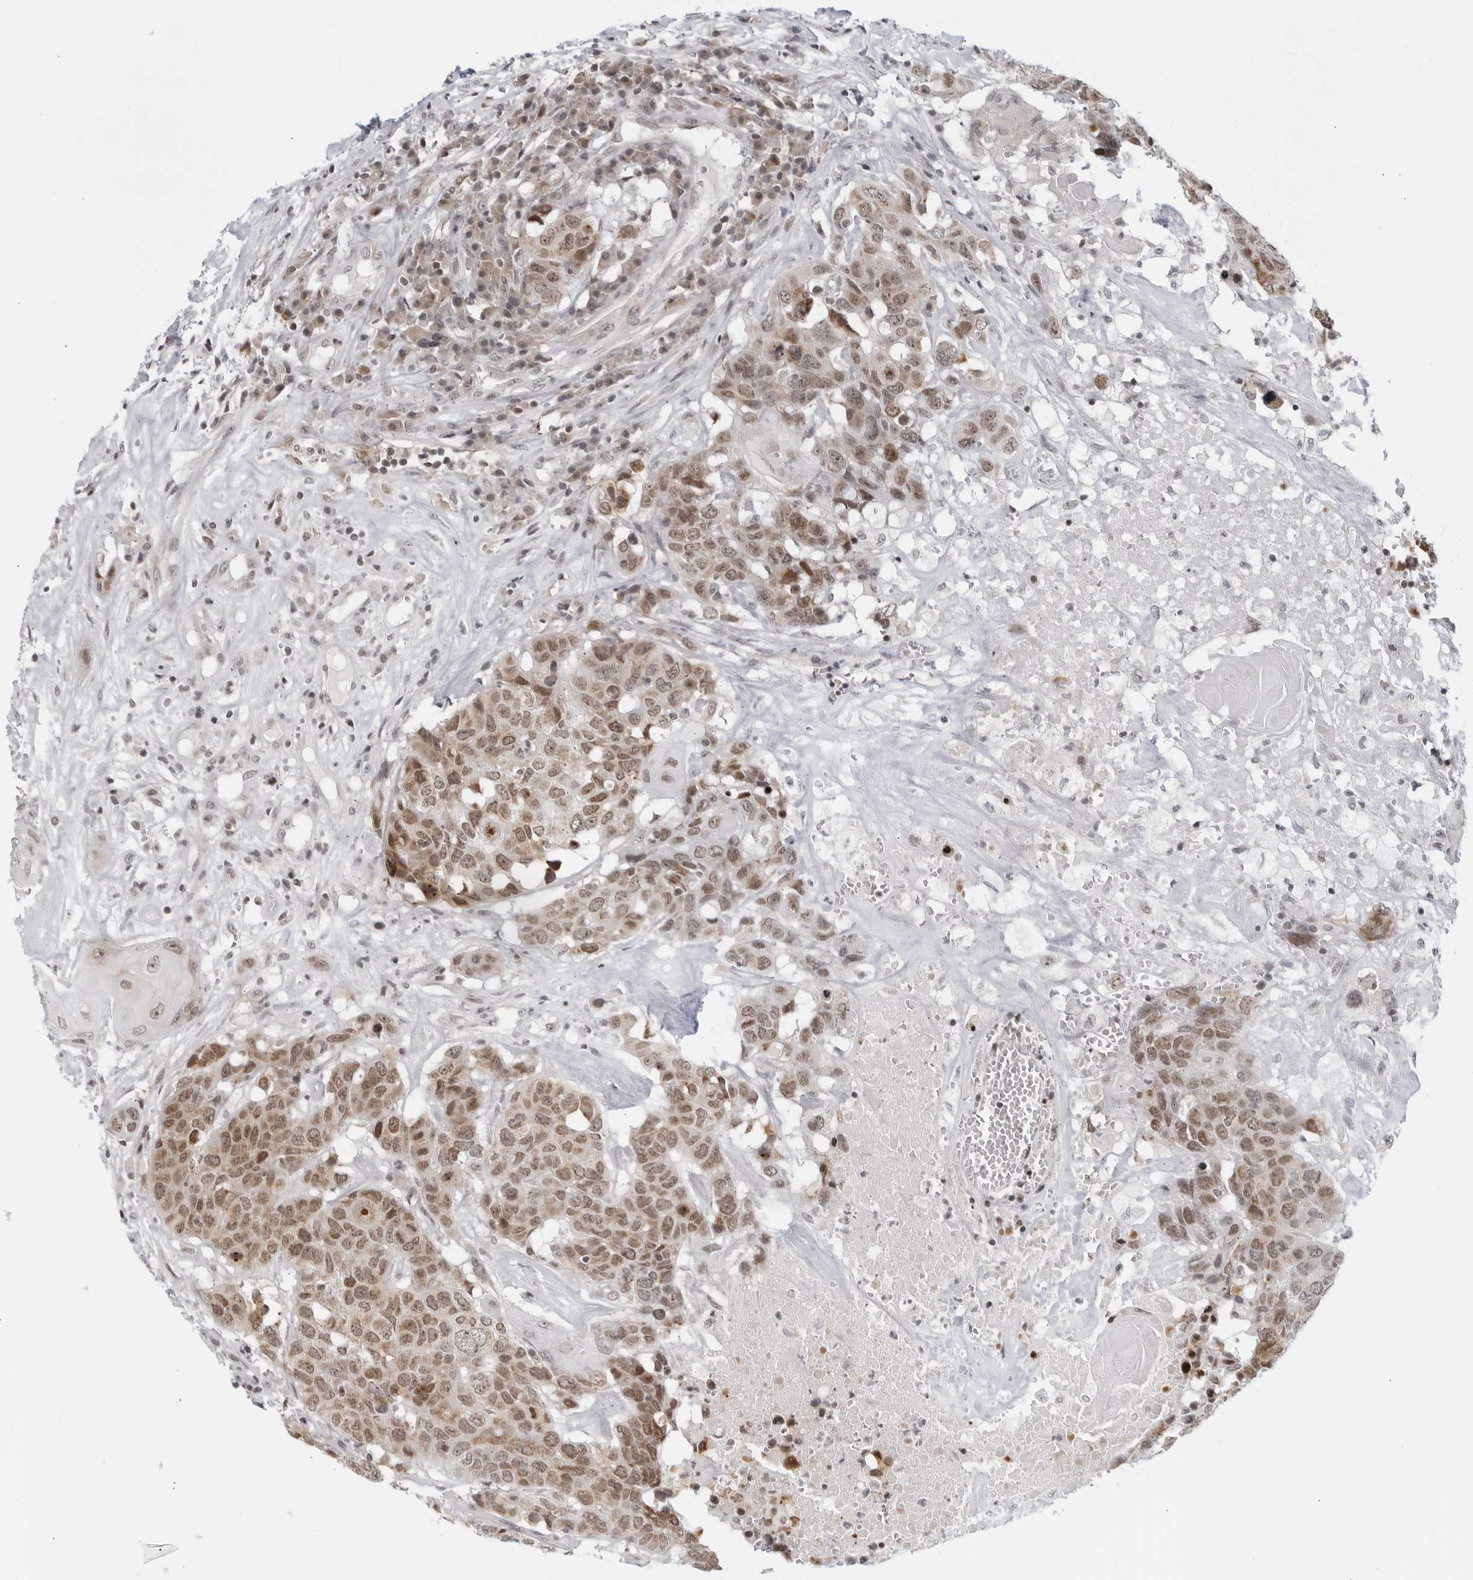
{"staining": {"intensity": "moderate", "quantity": ">75%", "location": "cytoplasmic/membranous,nuclear"}, "tissue": "head and neck cancer", "cell_type": "Tumor cells", "image_type": "cancer", "snomed": [{"axis": "morphology", "description": "Squamous cell carcinoma, NOS"}, {"axis": "topography", "description": "Head-Neck"}], "caption": "The immunohistochemical stain shows moderate cytoplasmic/membranous and nuclear positivity in tumor cells of head and neck cancer (squamous cell carcinoma) tissue. (Stains: DAB in brown, nuclei in blue, Microscopy: brightfield microscopy at high magnification).", "gene": "RAB11FIP3", "patient": {"sex": "male", "age": 66}}